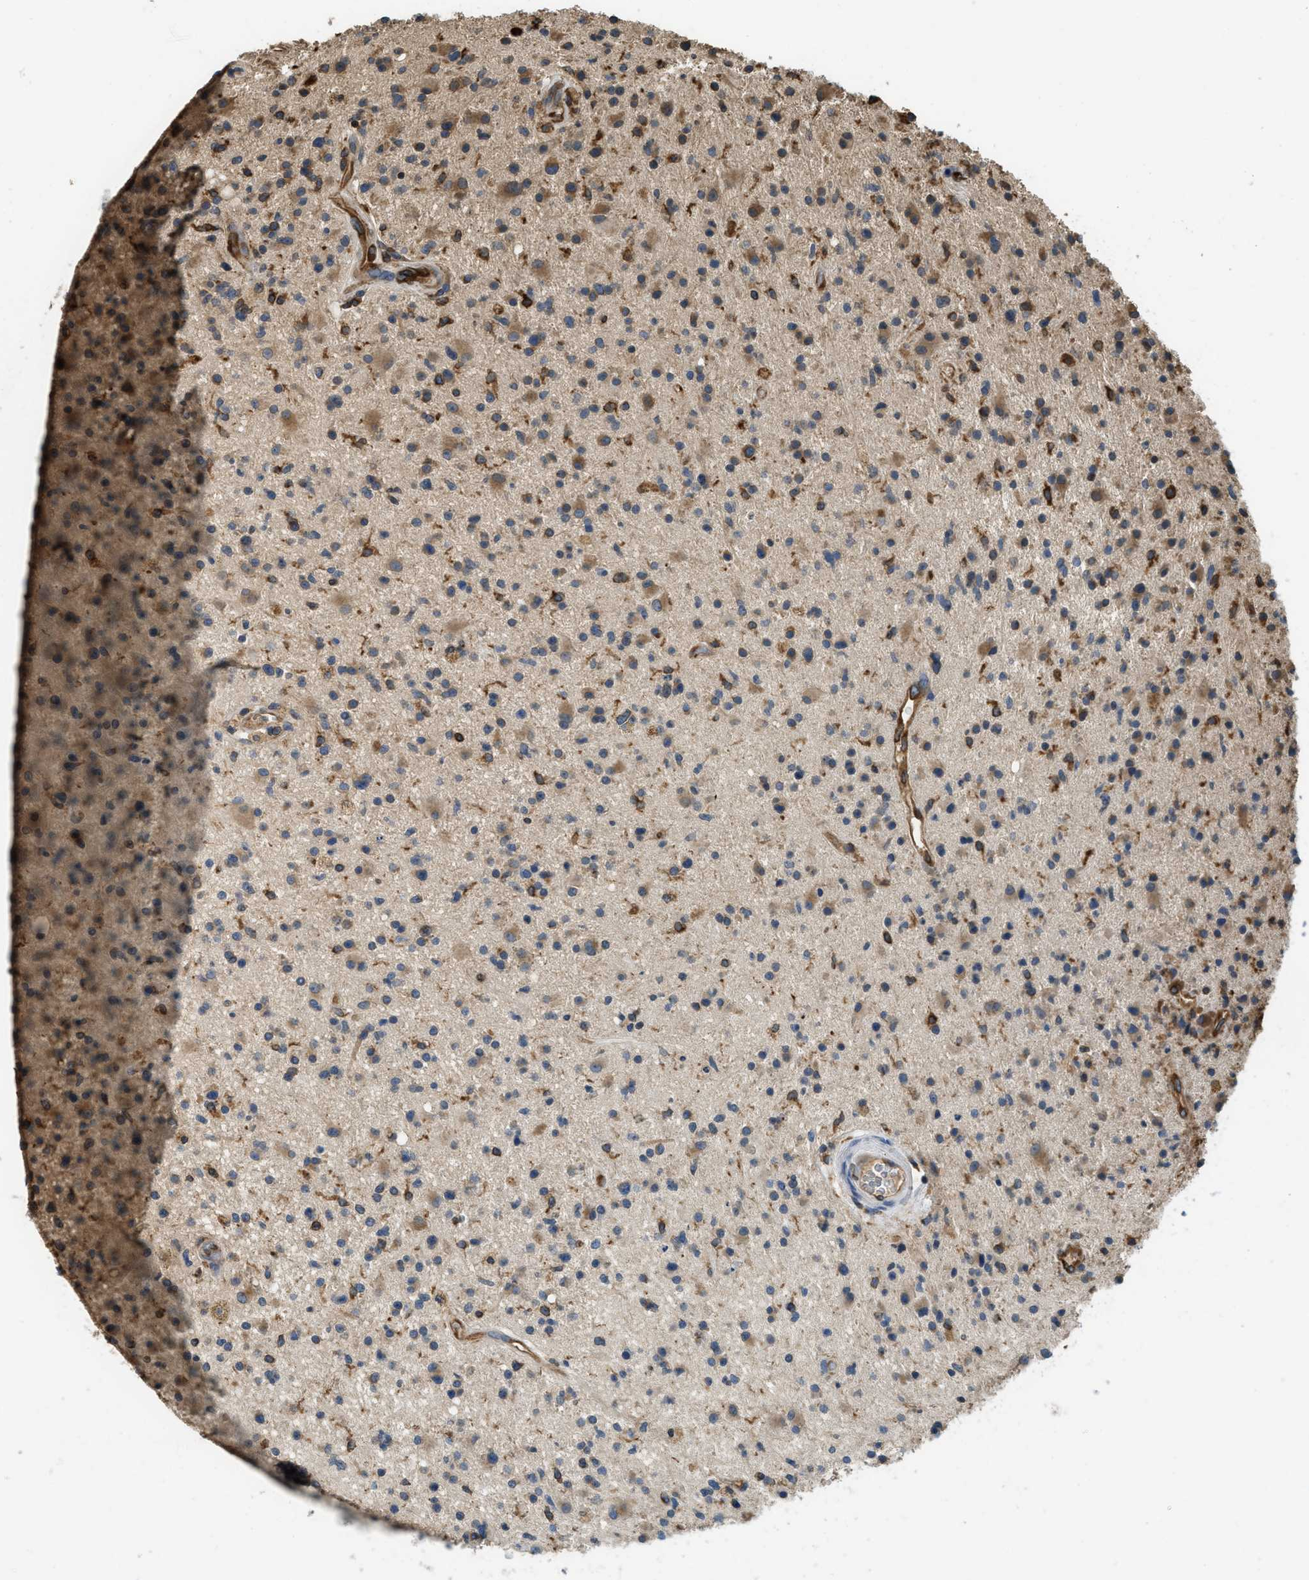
{"staining": {"intensity": "moderate", "quantity": ">75%", "location": "cytoplasmic/membranous"}, "tissue": "glioma", "cell_type": "Tumor cells", "image_type": "cancer", "snomed": [{"axis": "morphology", "description": "Glioma, malignant, High grade"}, {"axis": "topography", "description": "Brain"}], "caption": "A brown stain highlights moderate cytoplasmic/membranous staining of a protein in human glioma tumor cells. Using DAB (brown) and hematoxylin (blue) stains, captured at high magnification using brightfield microscopy.", "gene": "BCAP31", "patient": {"sex": "male", "age": 33}}